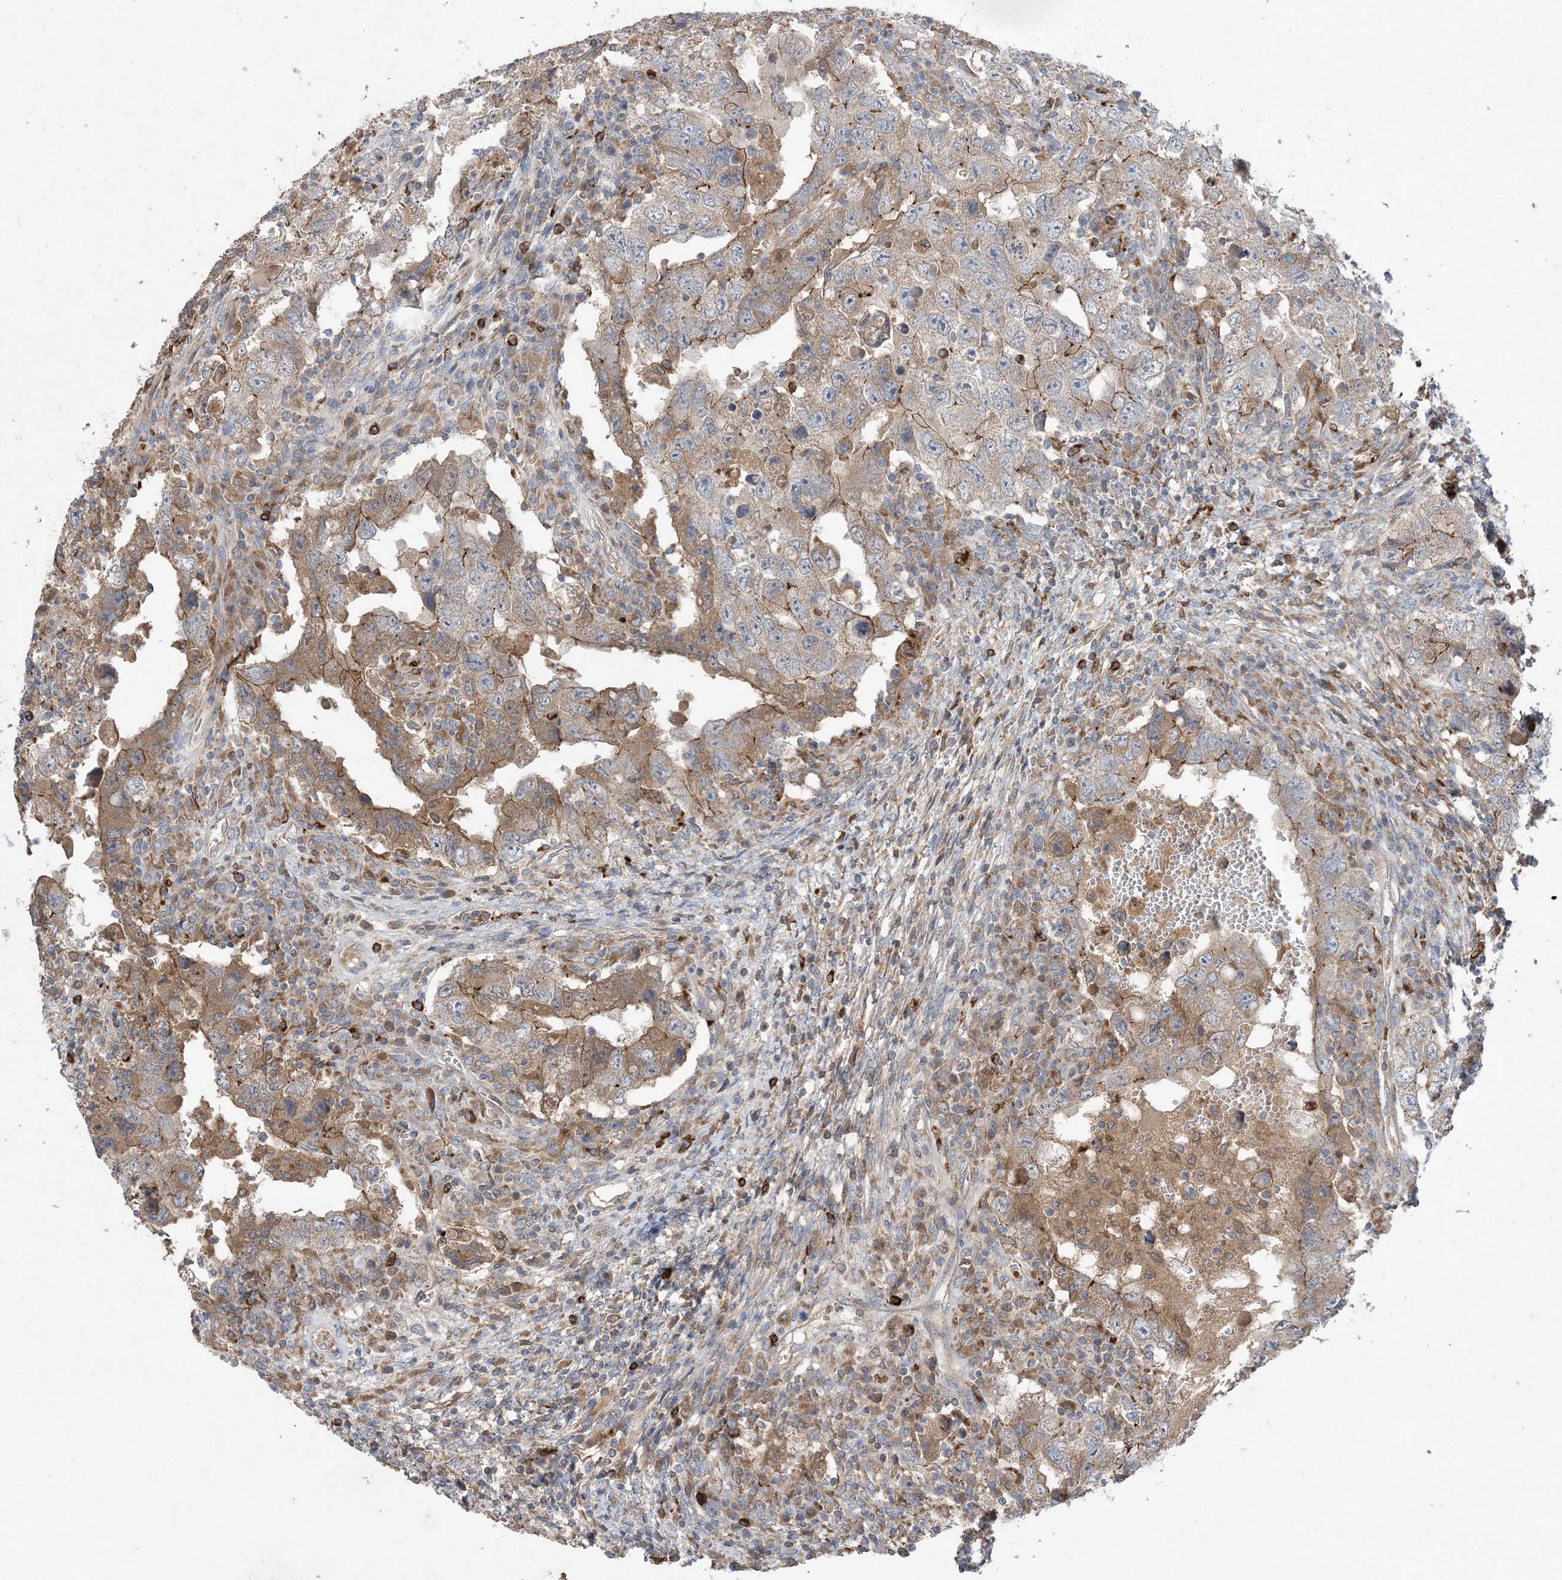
{"staining": {"intensity": "moderate", "quantity": "25%-75%", "location": "cytoplasmic/membranous"}, "tissue": "testis cancer", "cell_type": "Tumor cells", "image_type": "cancer", "snomed": [{"axis": "morphology", "description": "Carcinoma, Embryonal, NOS"}, {"axis": "topography", "description": "Testis"}], "caption": "Human testis cancer stained with a brown dye demonstrates moderate cytoplasmic/membranous positive expression in about 25%-75% of tumor cells.", "gene": "MASP2", "patient": {"sex": "male", "age": 26}}